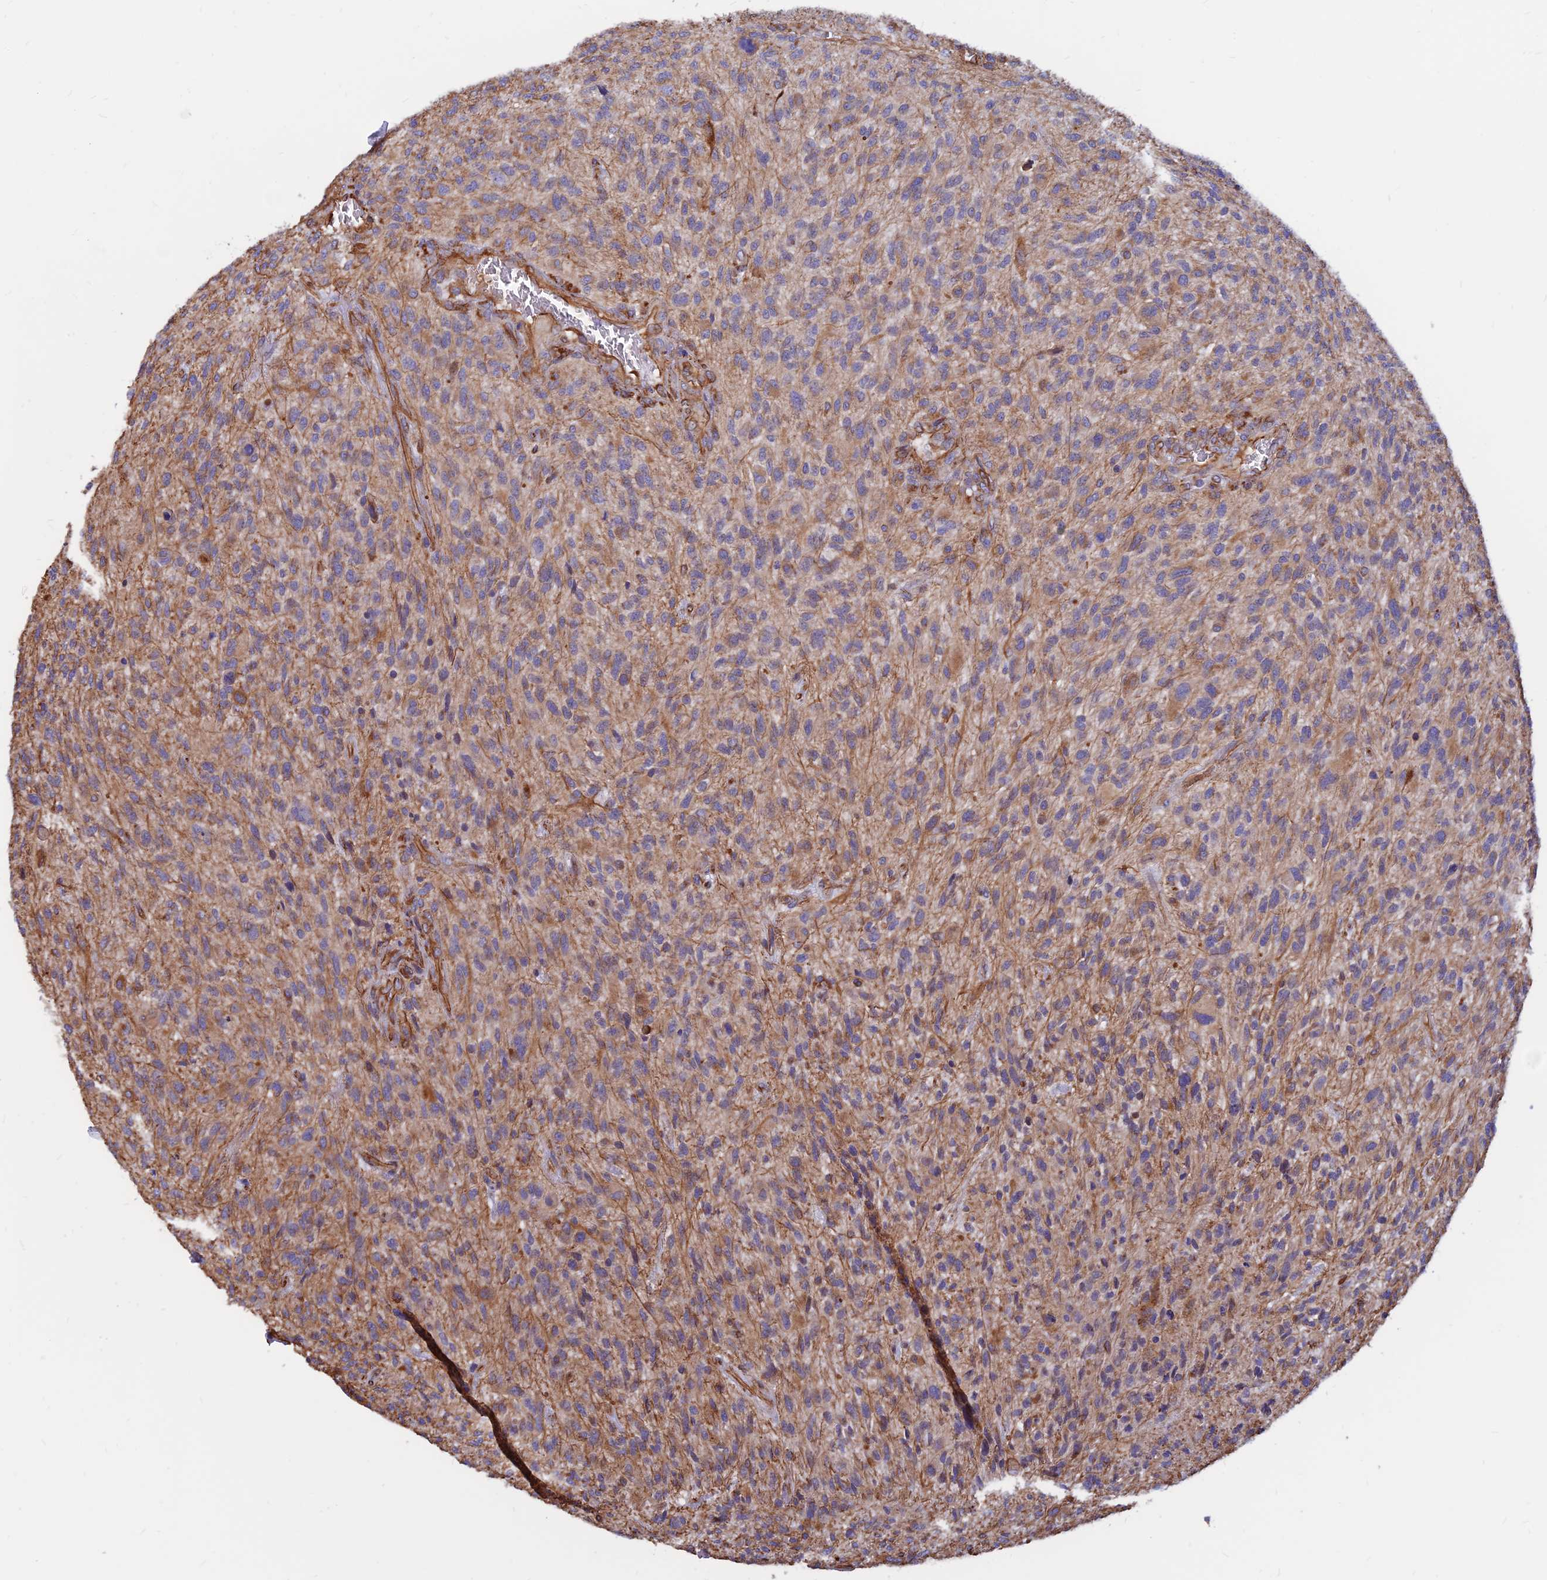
{"staining": {"intensity": "moderate", "quantity": "25%-75%", "location": "cytoplasmic/membranous"}, "tissue": "glioma", "cell_type": "Tumor cells", "image_type": "cancer", "snomed": [{"axis": "morphology", "description": "Glioma, malignant, High grade"}, {"axis": "topography", "description": "Brain"}], "caption": "IHC of human high-grade glioma (malignant) displays medium levels of moderate cytoplasmic/membranous positivity in approximately 25%-75% of tumor cells. The protein of interest is stained brown, and the nuclei are stained in blue (DAB IHC with brightfield microscopy, high magnification).", "gene": "CDK18", "patient": {"sex": "male", "age": 47}}